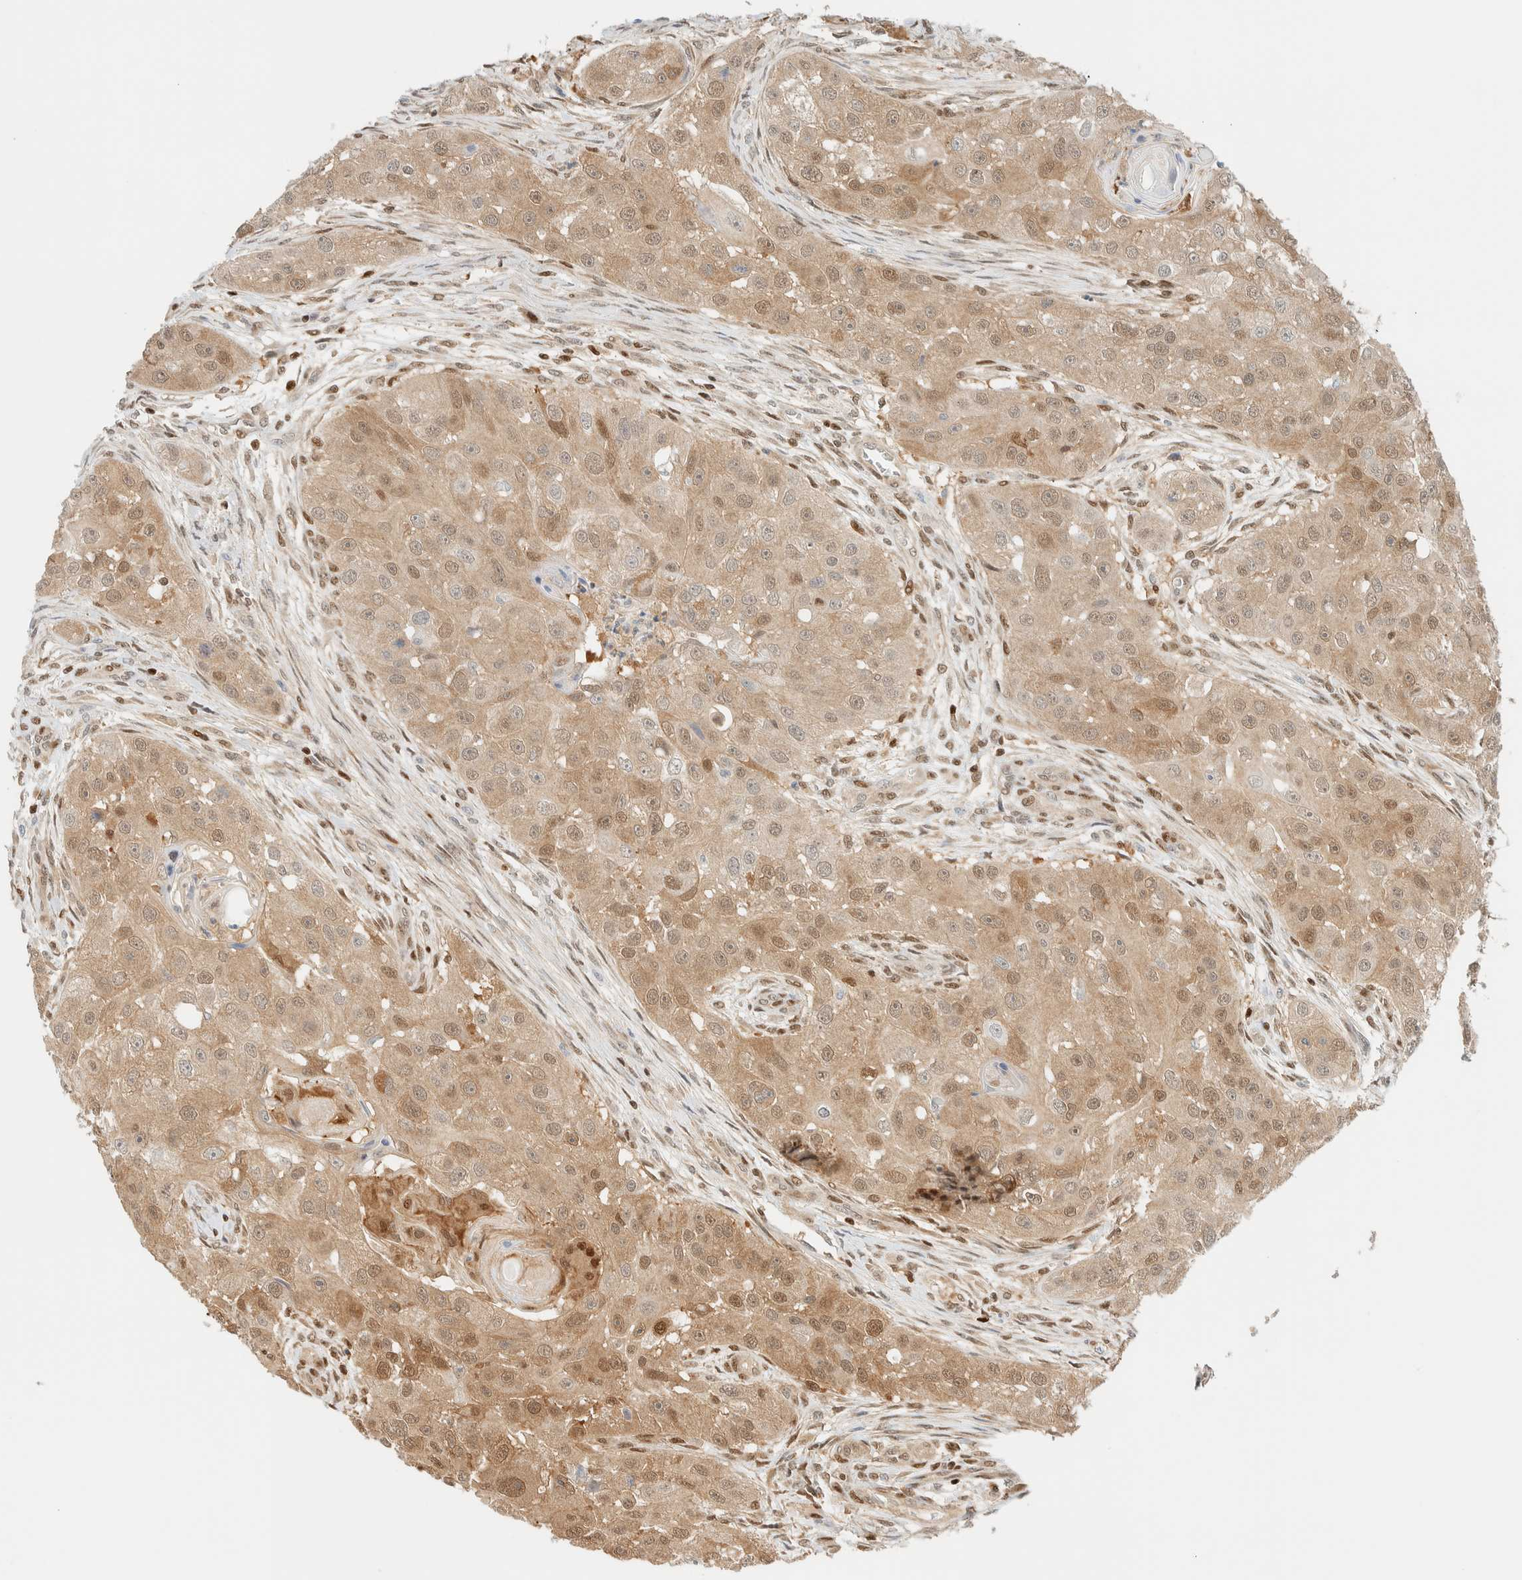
{"staining": {"intensity": "weak", "quantity": ">75%", "location": "cytoplasmic/membranous,nuclear"}, "tissue": "head and neck cancer", "cell_type": "Tumor cells", "image_type": "cancer", "snomed": [{"axis": "morphology", "description": "Normal tissue, NOS"}, {"axis": "morphology", "description": "Squamous cell carcinoma, NOS"}, {"axis": "topography", "description": "Skeletal muscle"}, {"axis": "topography", "description": "Head-Neck"}], "caption": "IHC image of neoplastic tissue: human head and neck cancer (squamous cell carcinoma) stained using IHC shows low levels of weak protein expression localized specifically in the cytoplasmic/membranous and nuclear of tumor cells, appearing as a cytoplasmic/membranous and nuclear brown color.", "gene": "ZBTB37", "patient": {"sex": "male", "age": 51}}